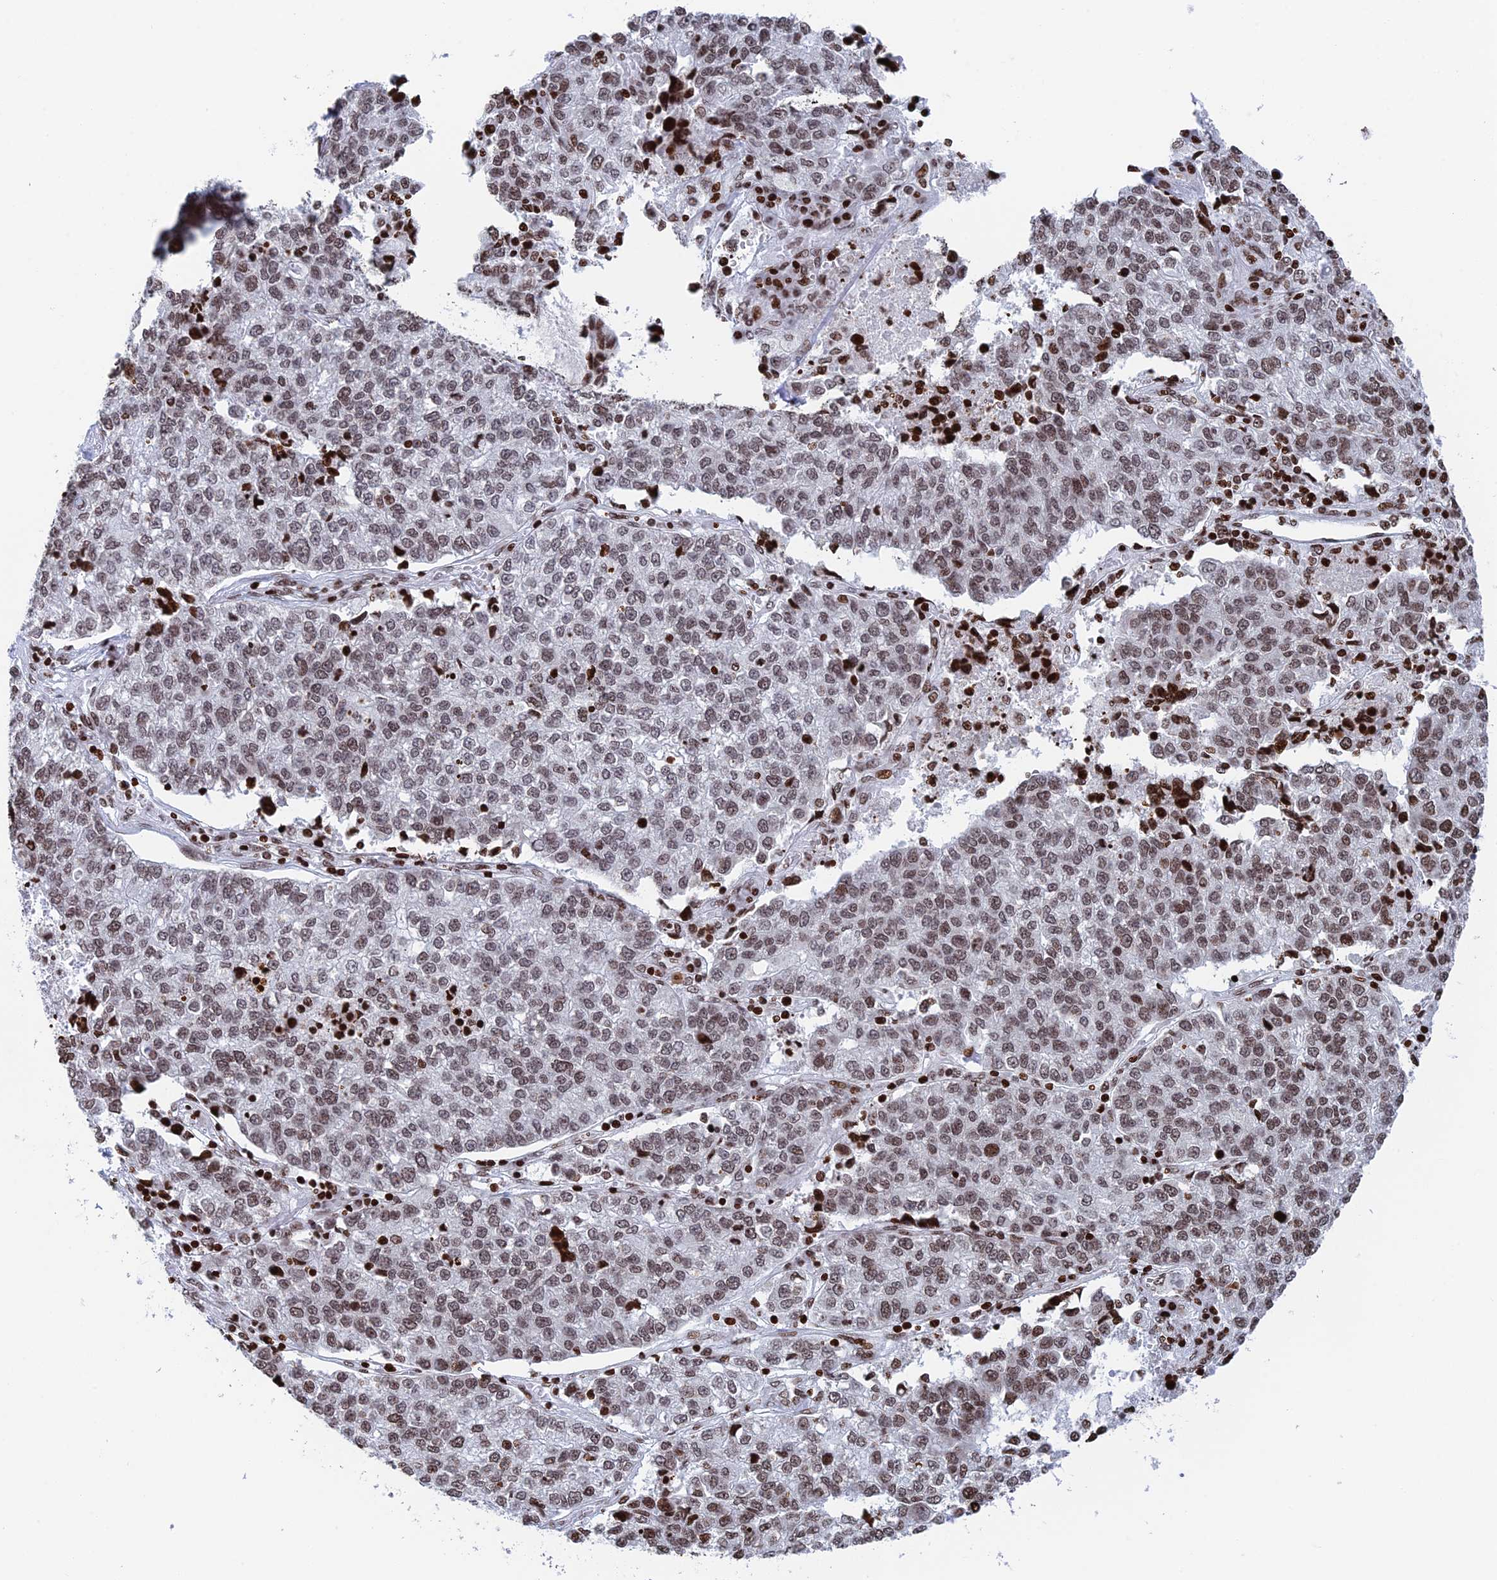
{"staining": {"intensity": "weak", "quantity": ">75%", "location": "nuclear"}, "tissue": "lung cancer", "cell_type": "Tumor cells", "image_type": "cancer", "snomed": [{"axis": "morphology", "description": "Adenocarcinoma, NOS"}, {"axis": "topography", "description": "Lung"}], "caption": "Tumor cells show weak nuclear positivity in about >75% of cells in lung cancer (adenocarcinoma).", "gene": "RPAP1", "patient": {"sex": "male", "age": 49}}